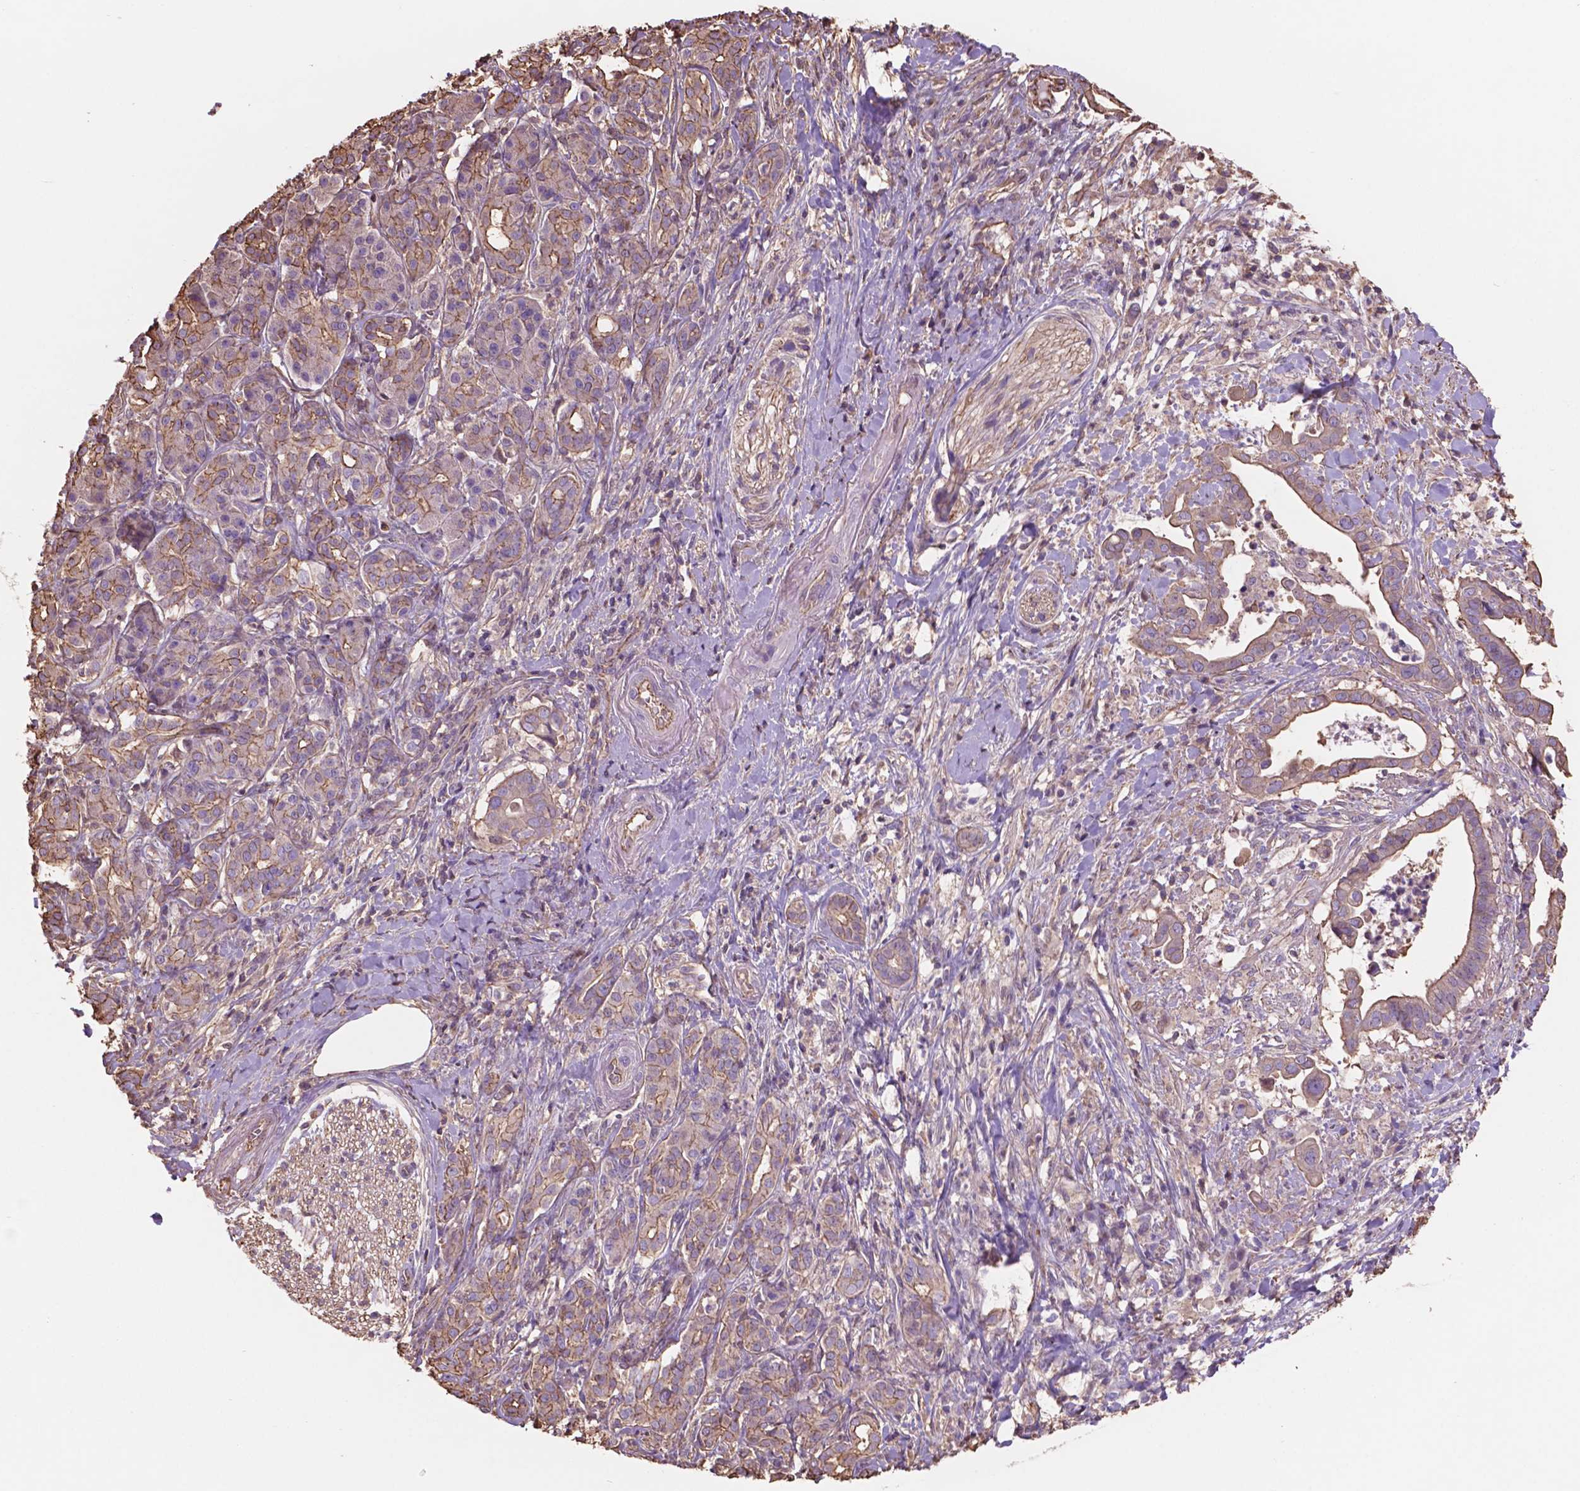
{"staining": {"intensity": "moderate", "quantity": "25%-75%", "location": "cytoplasmic/membranous"}, "tissue": "pancreatic cancer", "cell_type": "Tumor cells", "image_type": "cancer", "snomed": [{"axis": "morphology", "description": "Adenocarcinoma, NOS"}, {"axis": "topography", "description": "Pancreas"}], "caption": "Pancreatic adenocarcinoma stained with a brown dye shows moderate cytoplasmic/membranous positive staining in about 25%-75% of tumor cells.", "gene": "NIPA2", "patient": {"sex": "male", "age": 61}}